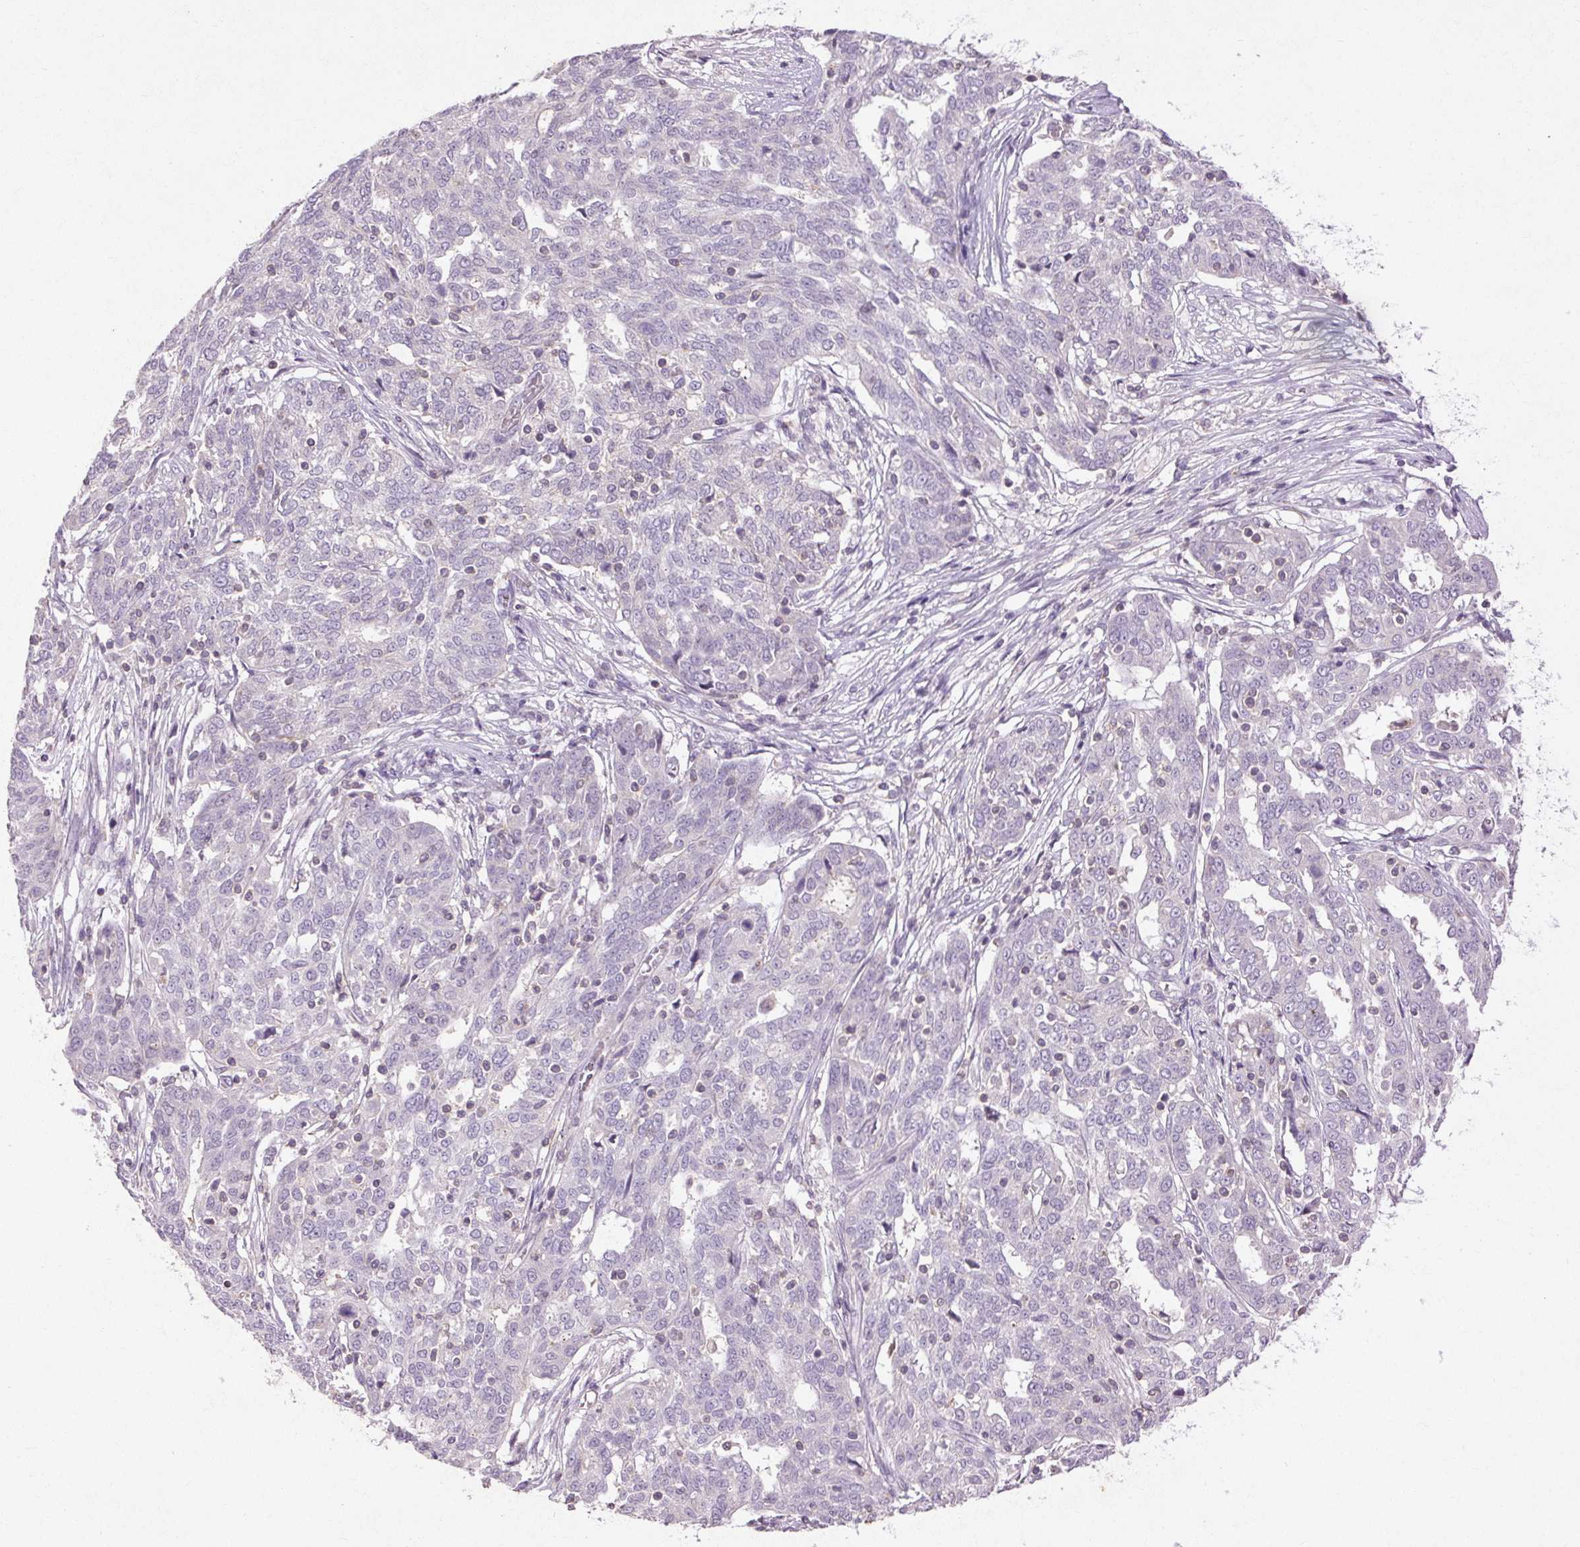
{"staining": {"intensity": "negative", "quantity": "none", "location": "none"}, "tissue": "ovarian cancer", "cell_type": "Tumor cells", "image_type": "cancer", "snomed": [{"axis": "morphology", "description": "Cystadenocarcinoma, serous, NOS"}, {"axis": "topography", "description": "Ovary"}], "caption": "IHC image of ovarian cancer (serous cystadenocarcinoma) stained for a protein (brown), which exhibits no expression in tumor cells.", "gene": "FNDC7", "patient": {"sex": "female", "age": 67}}